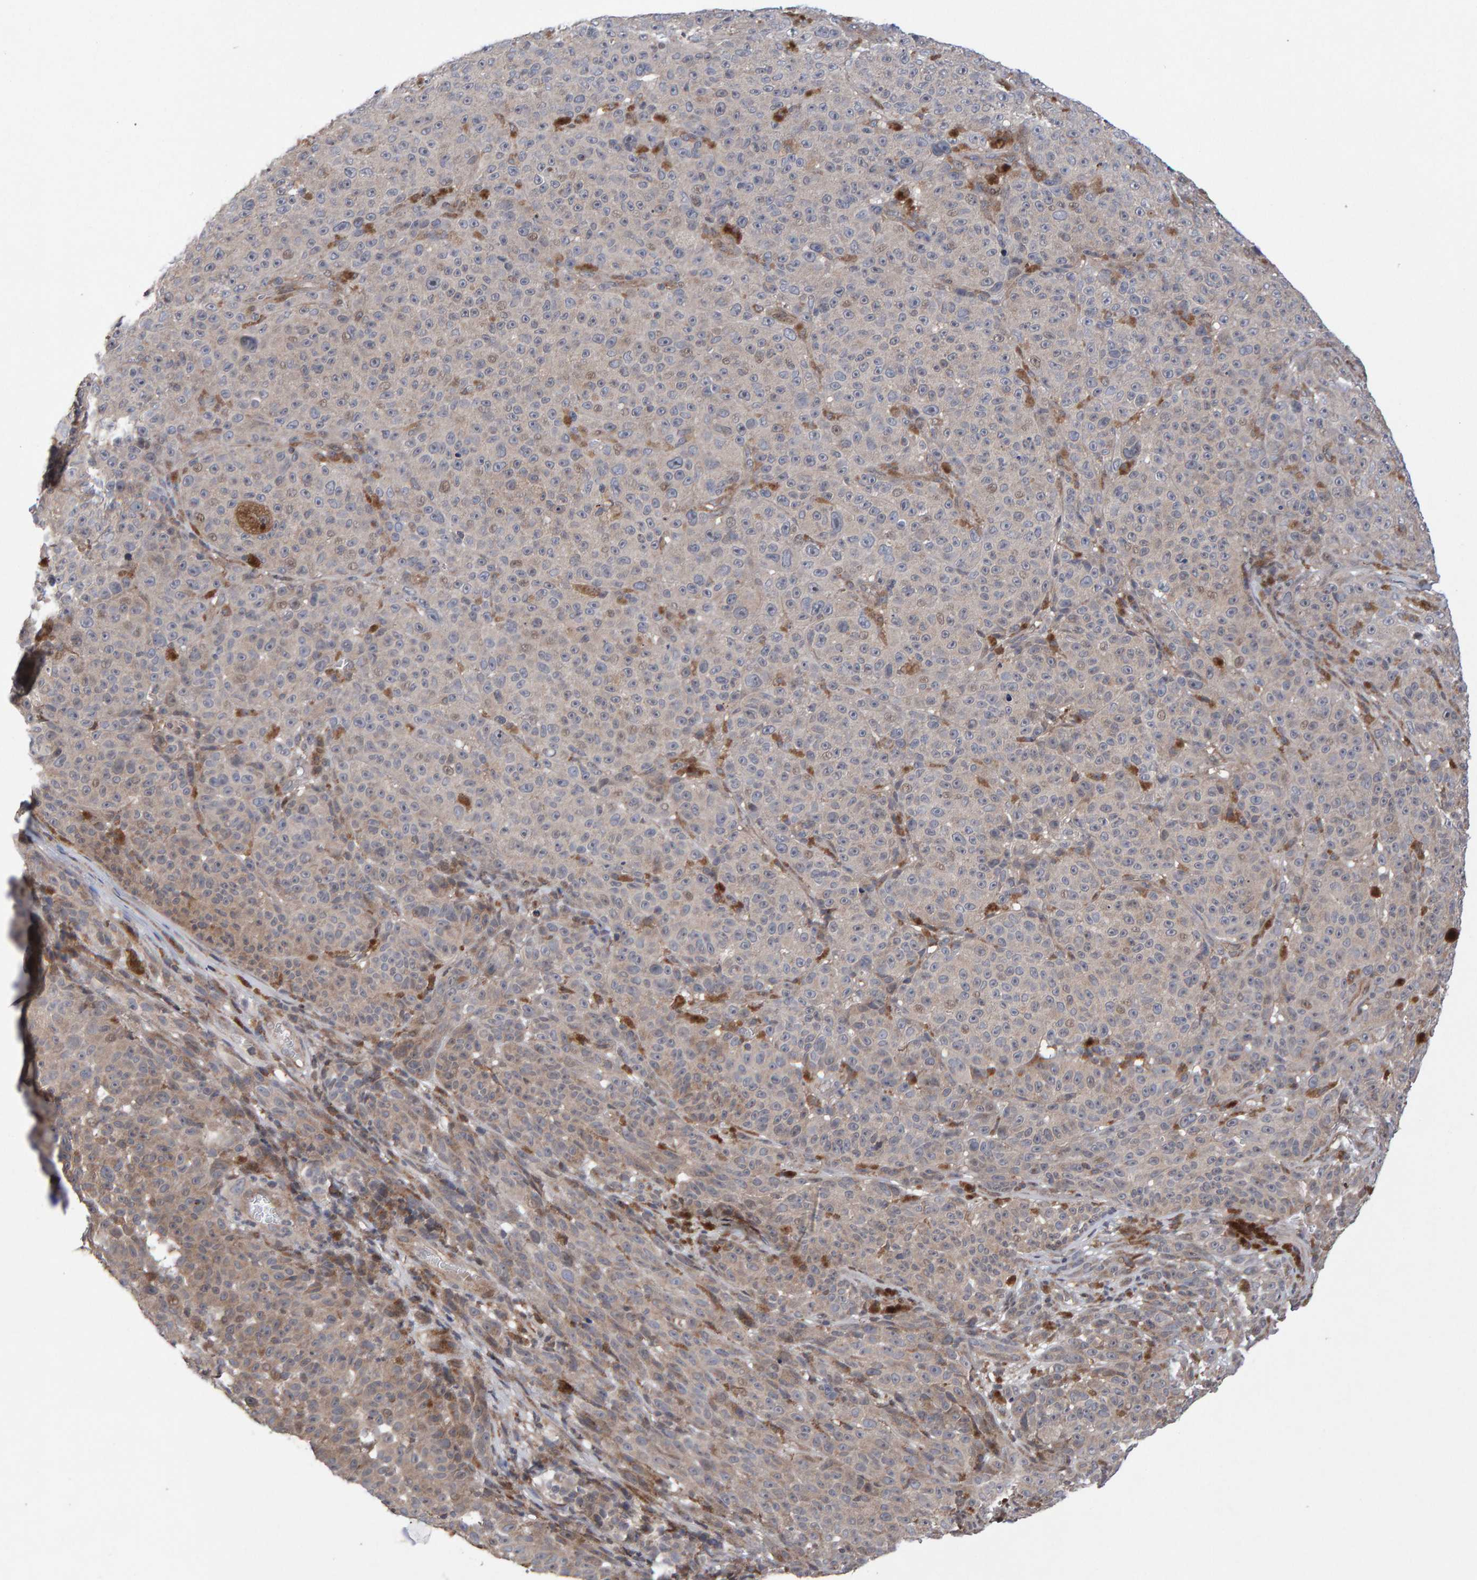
{"staining": {"intensity": "weak", "quantity": "<25%", "location": "cytoplasmic/membranous"}, "tissue": "melanoma", "cell_type": "Tumor cells", "image_type": "cancer", "snomed": [{"axis": "morphology", "description": "Malignant melanoma, NOS"}, {"axis": "topography", "description": "Skin"}], "caption": "Protein analysis of melanoma displays no significant positivity in tumor cells.", "gene": "PECR", "patient": {"sex": "female", "age": 82}}